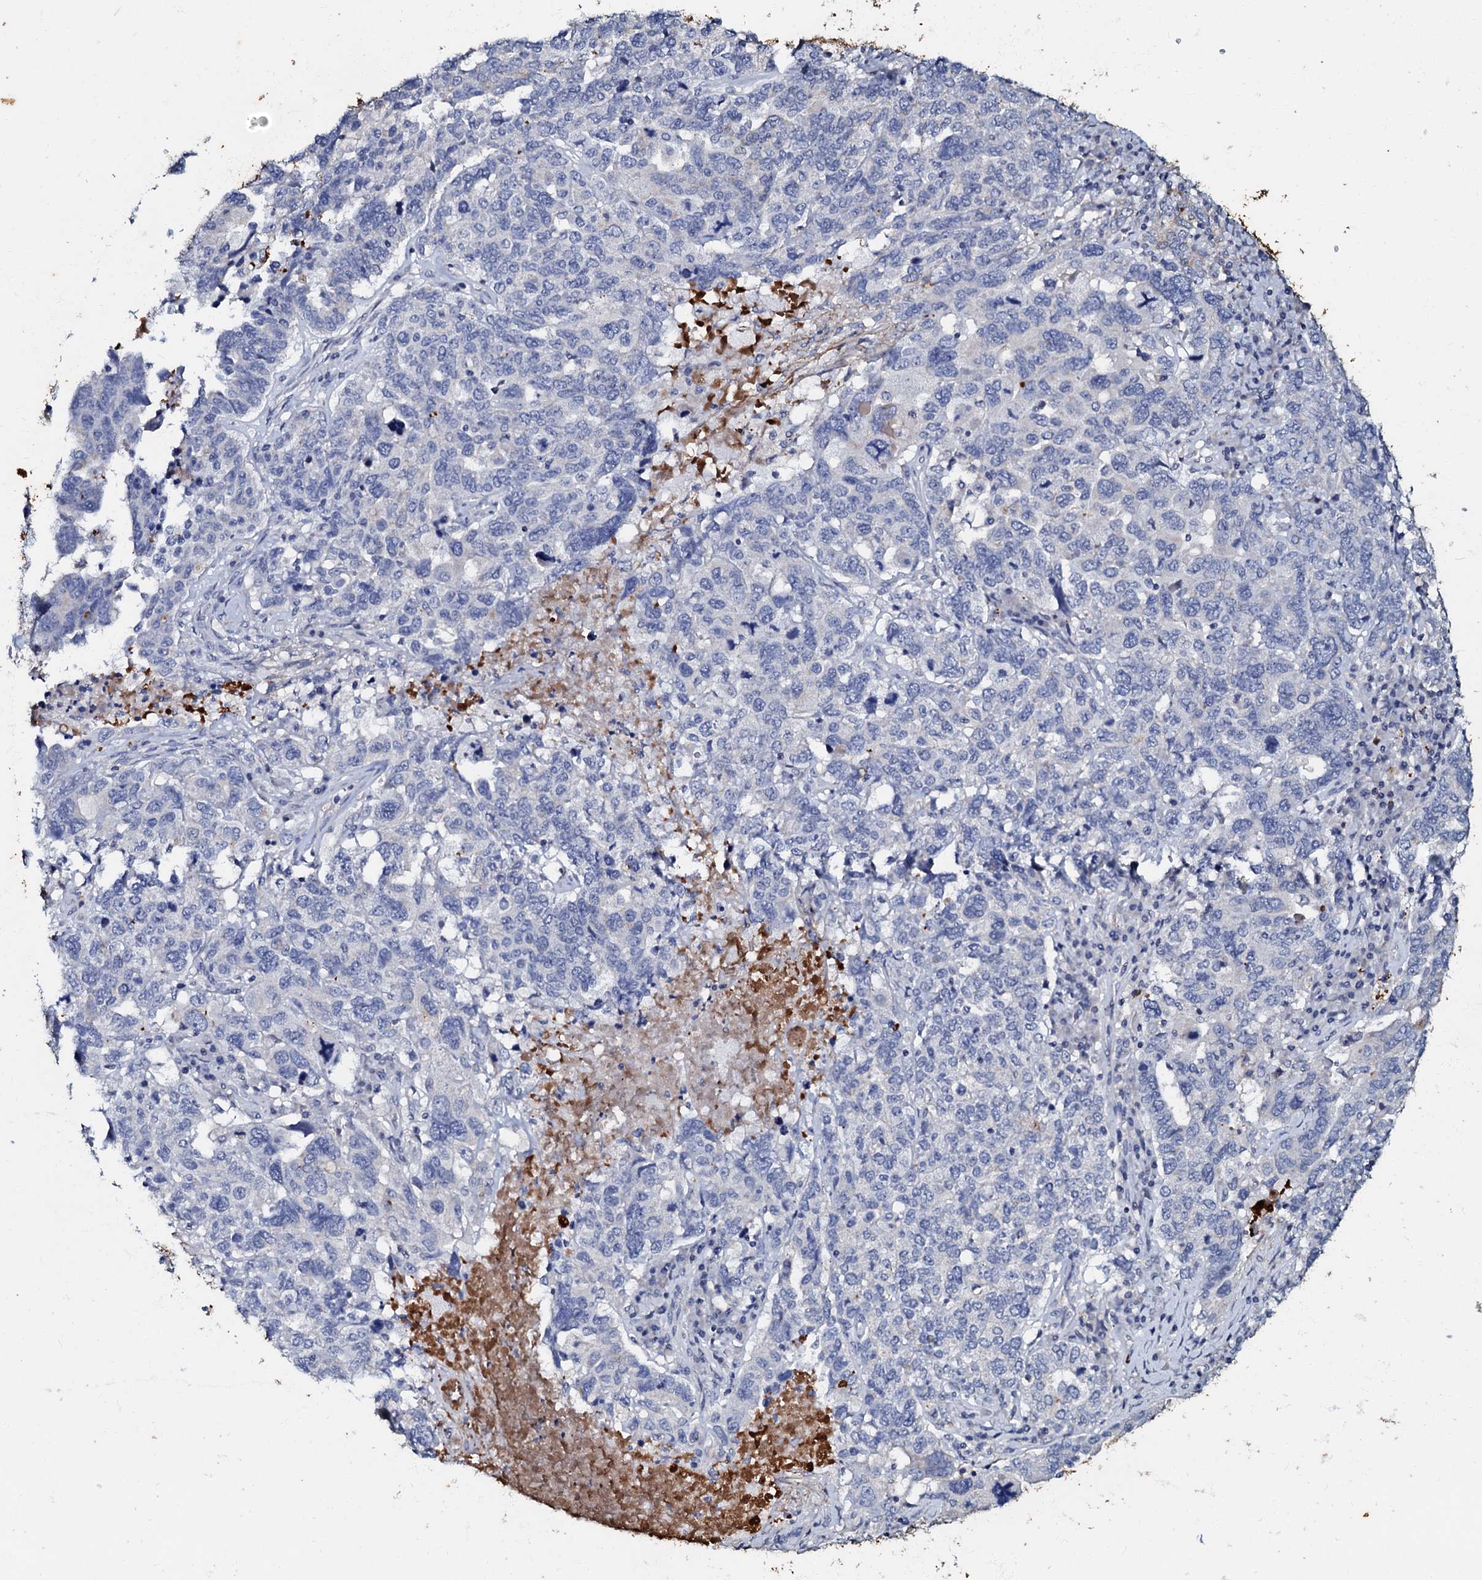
{"staining": {"intensity": "negative", "quantity": "none", "location": "none"}, "tissue": "ovarian cancer", "cell_type": "Tumor cells", "image_type": "cancer", "snomed": [{"axis": "morphology", "description": "Carcinoma, endometroid"}, {"axis": "topography", "description": "Ovary"}], "caption": "Tumor cells are negative for brown protein staining in endometroid carcinoma (ovarian).", "gene": "MANSC4", "patient": {"sex": "female", "age": 62}}